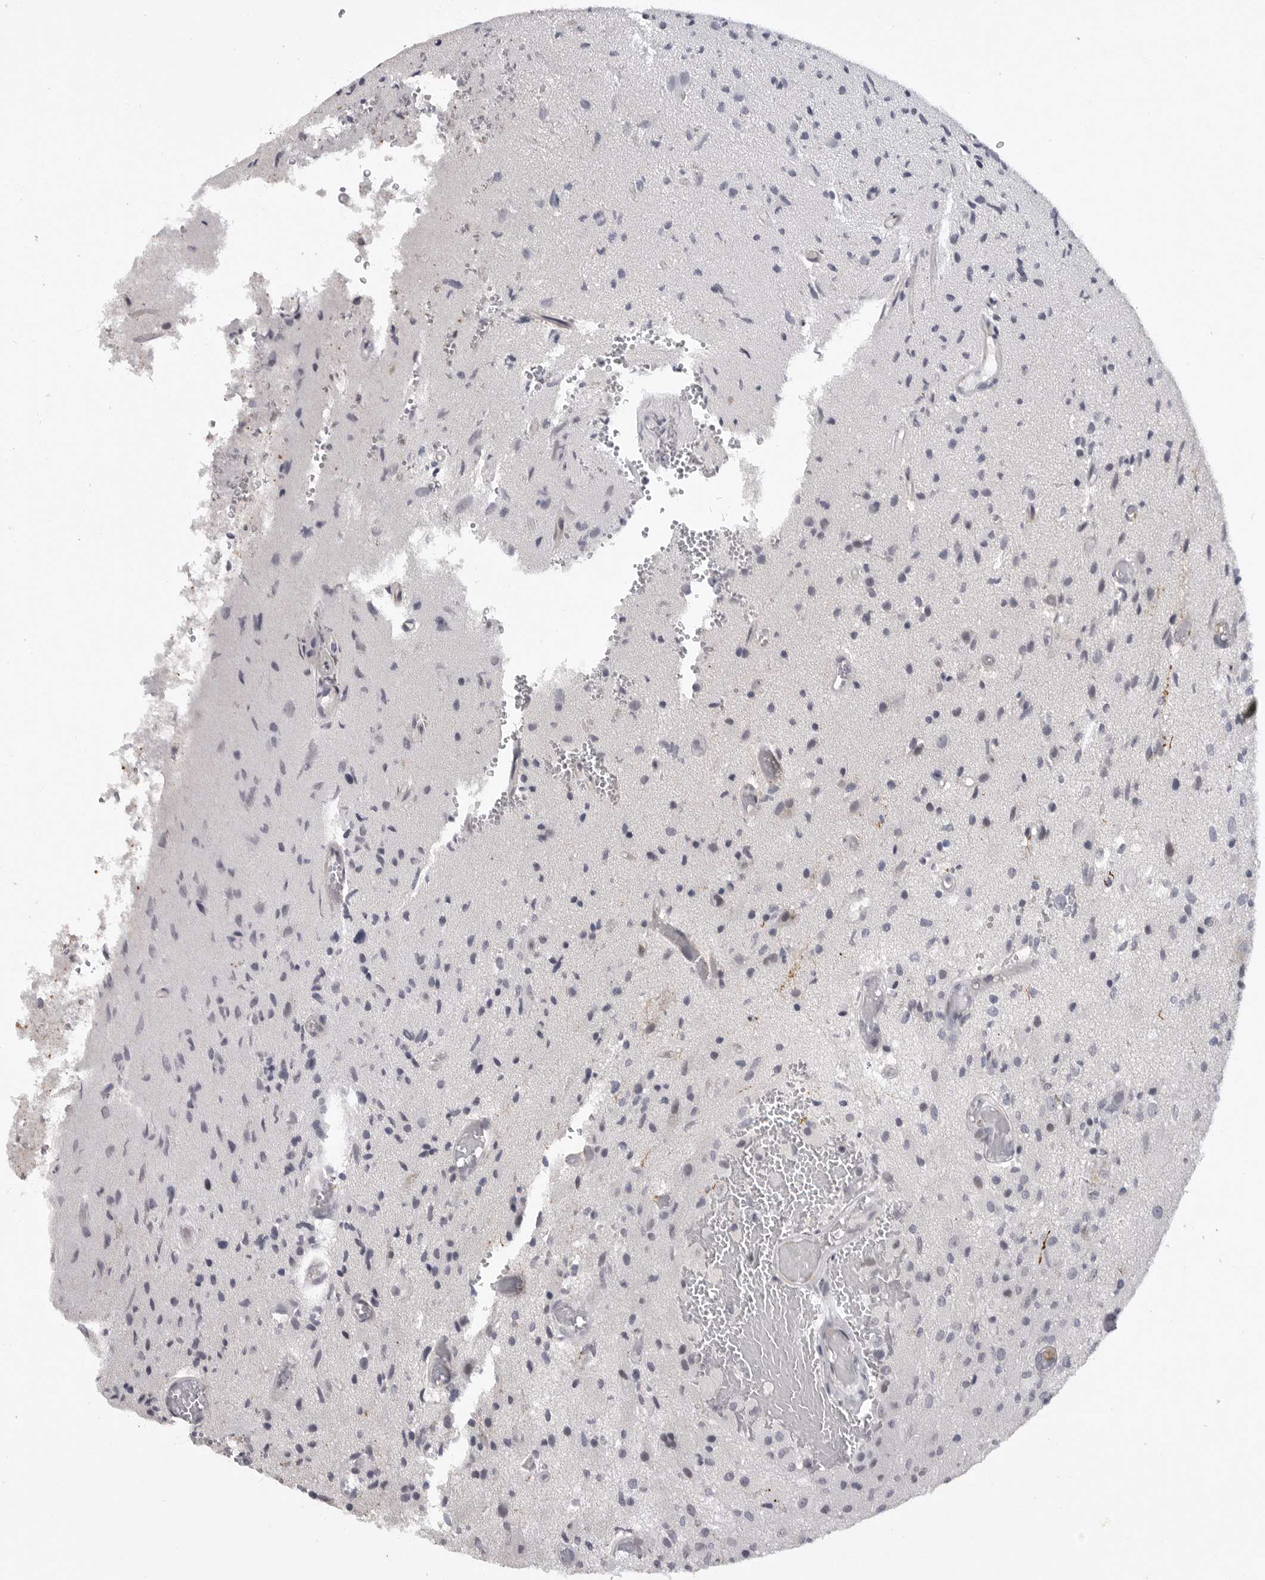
{"staining": {"intensity": "negative", "quantity": "none", "location": "none"}, "tissue": "glioma", "cell_type": "Tumor cells", "image_type": "cancer", "snomed": [{"axis": "morphology", "description": "Normal tissue, NOS"}, {"axis": "morphology", "description": "Glioma, malignant, High grade"}, {"axis": "topography", "description": "Cerebral cortex"}], "caption": "This is an IHC micrograph of glioma. There is no positivity in tumor cells.", "gene": "FBXO43", "patient": {"sex": "male", "age": 77}}